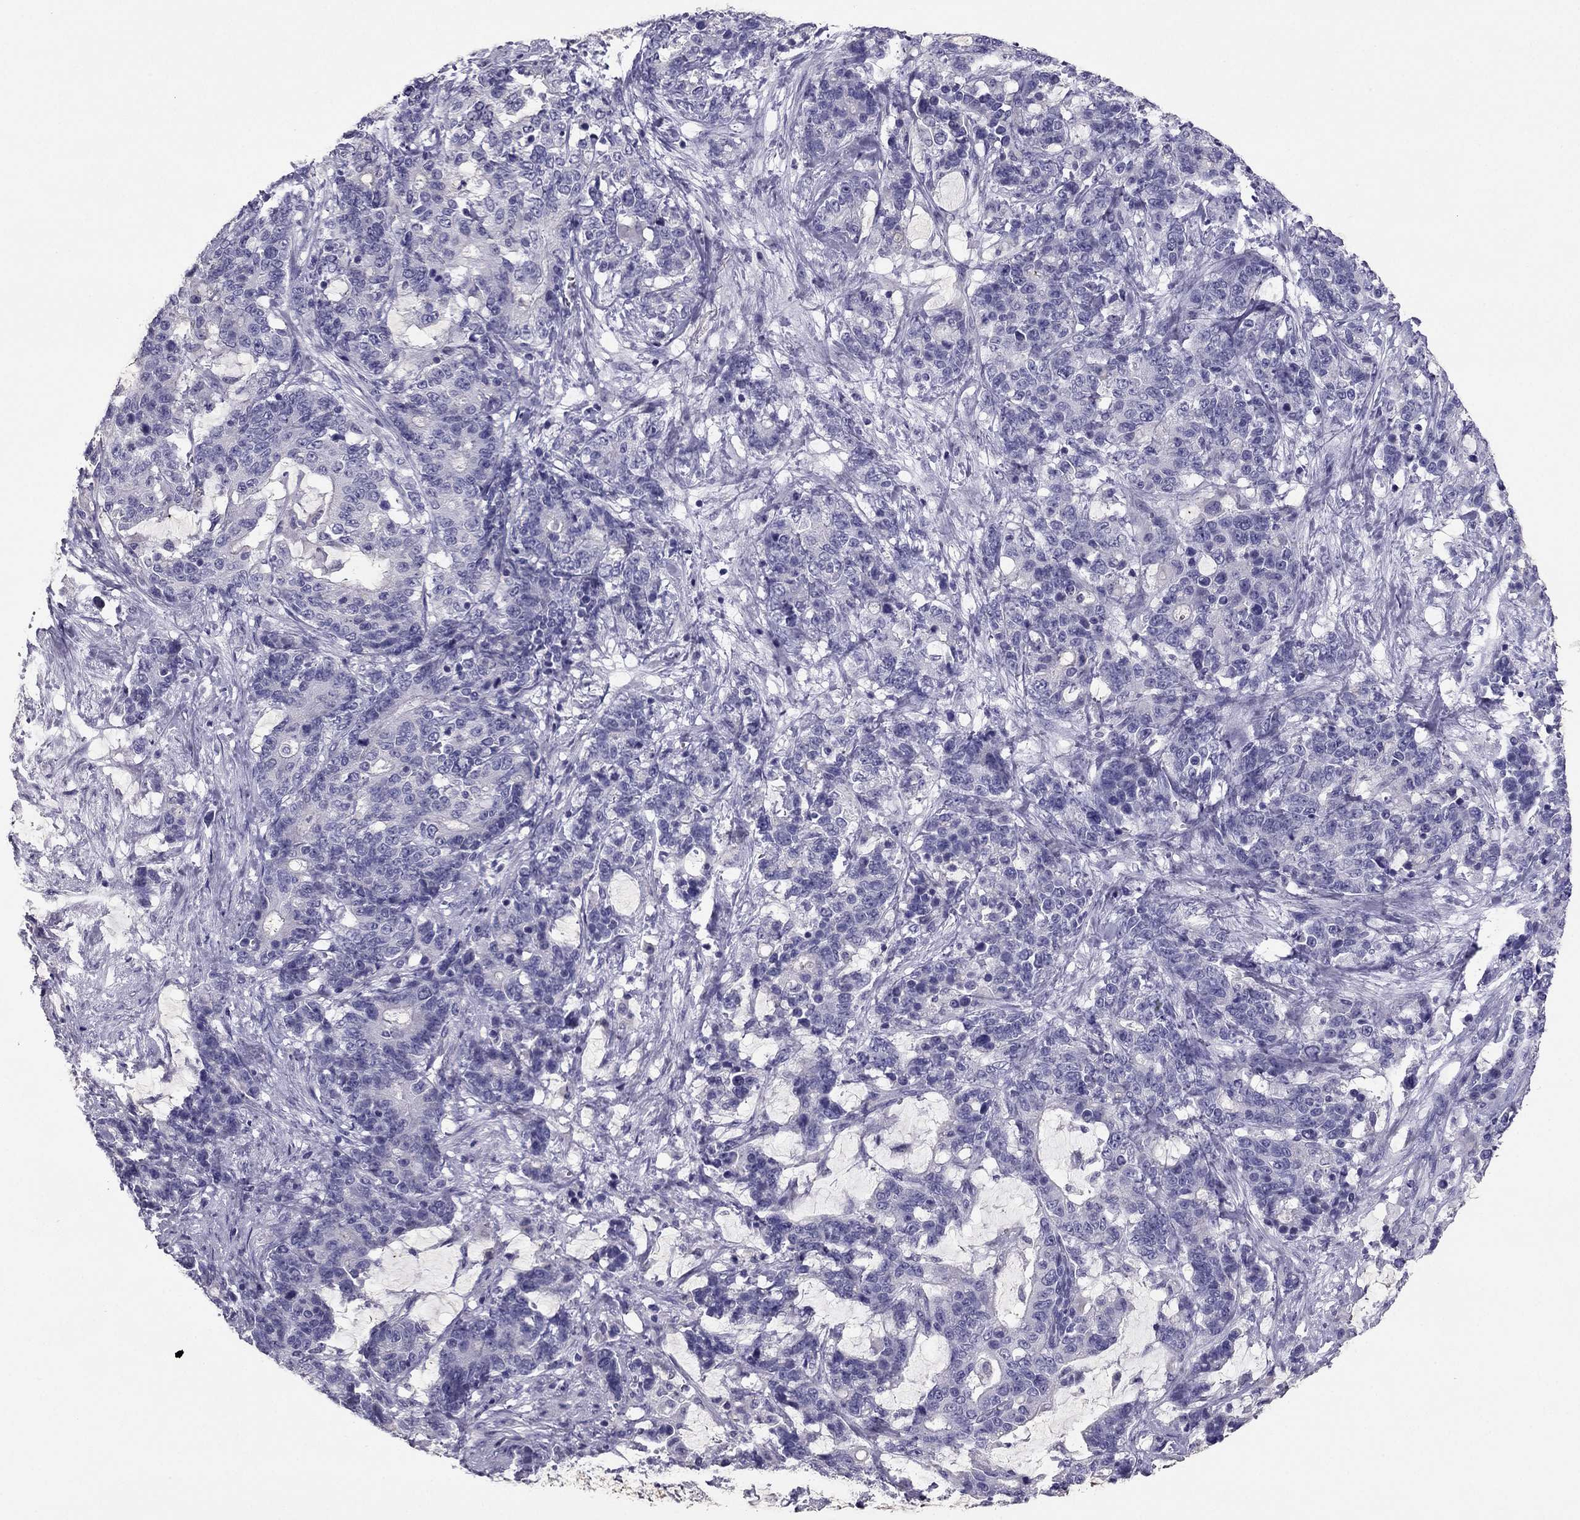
{"staining": {"intensity": "negative", "quantity": "none", "location": "none"}, "tissue": "stomach cancer", "cell_type": "Tumor cells", "image_type": "cancer", "snomed": [{"axis": "morphology", "description": "Normal tissue, NOS"}, {"axis": "morphology", "description": "Adenocarcinoma, NOS"}, {"axis": "topography", "description": "Stomach"}], "caption": "High magnification brightfield microscopy of stomach cancer stained with DAB (brown) and counterstained with hematoxylin (blue): tumor cells show no significant expression. (DAB immunohistochemistry (IHC), high magnification).", "gene": "RHO", "patient": {"sex": "female", "age": 64}}